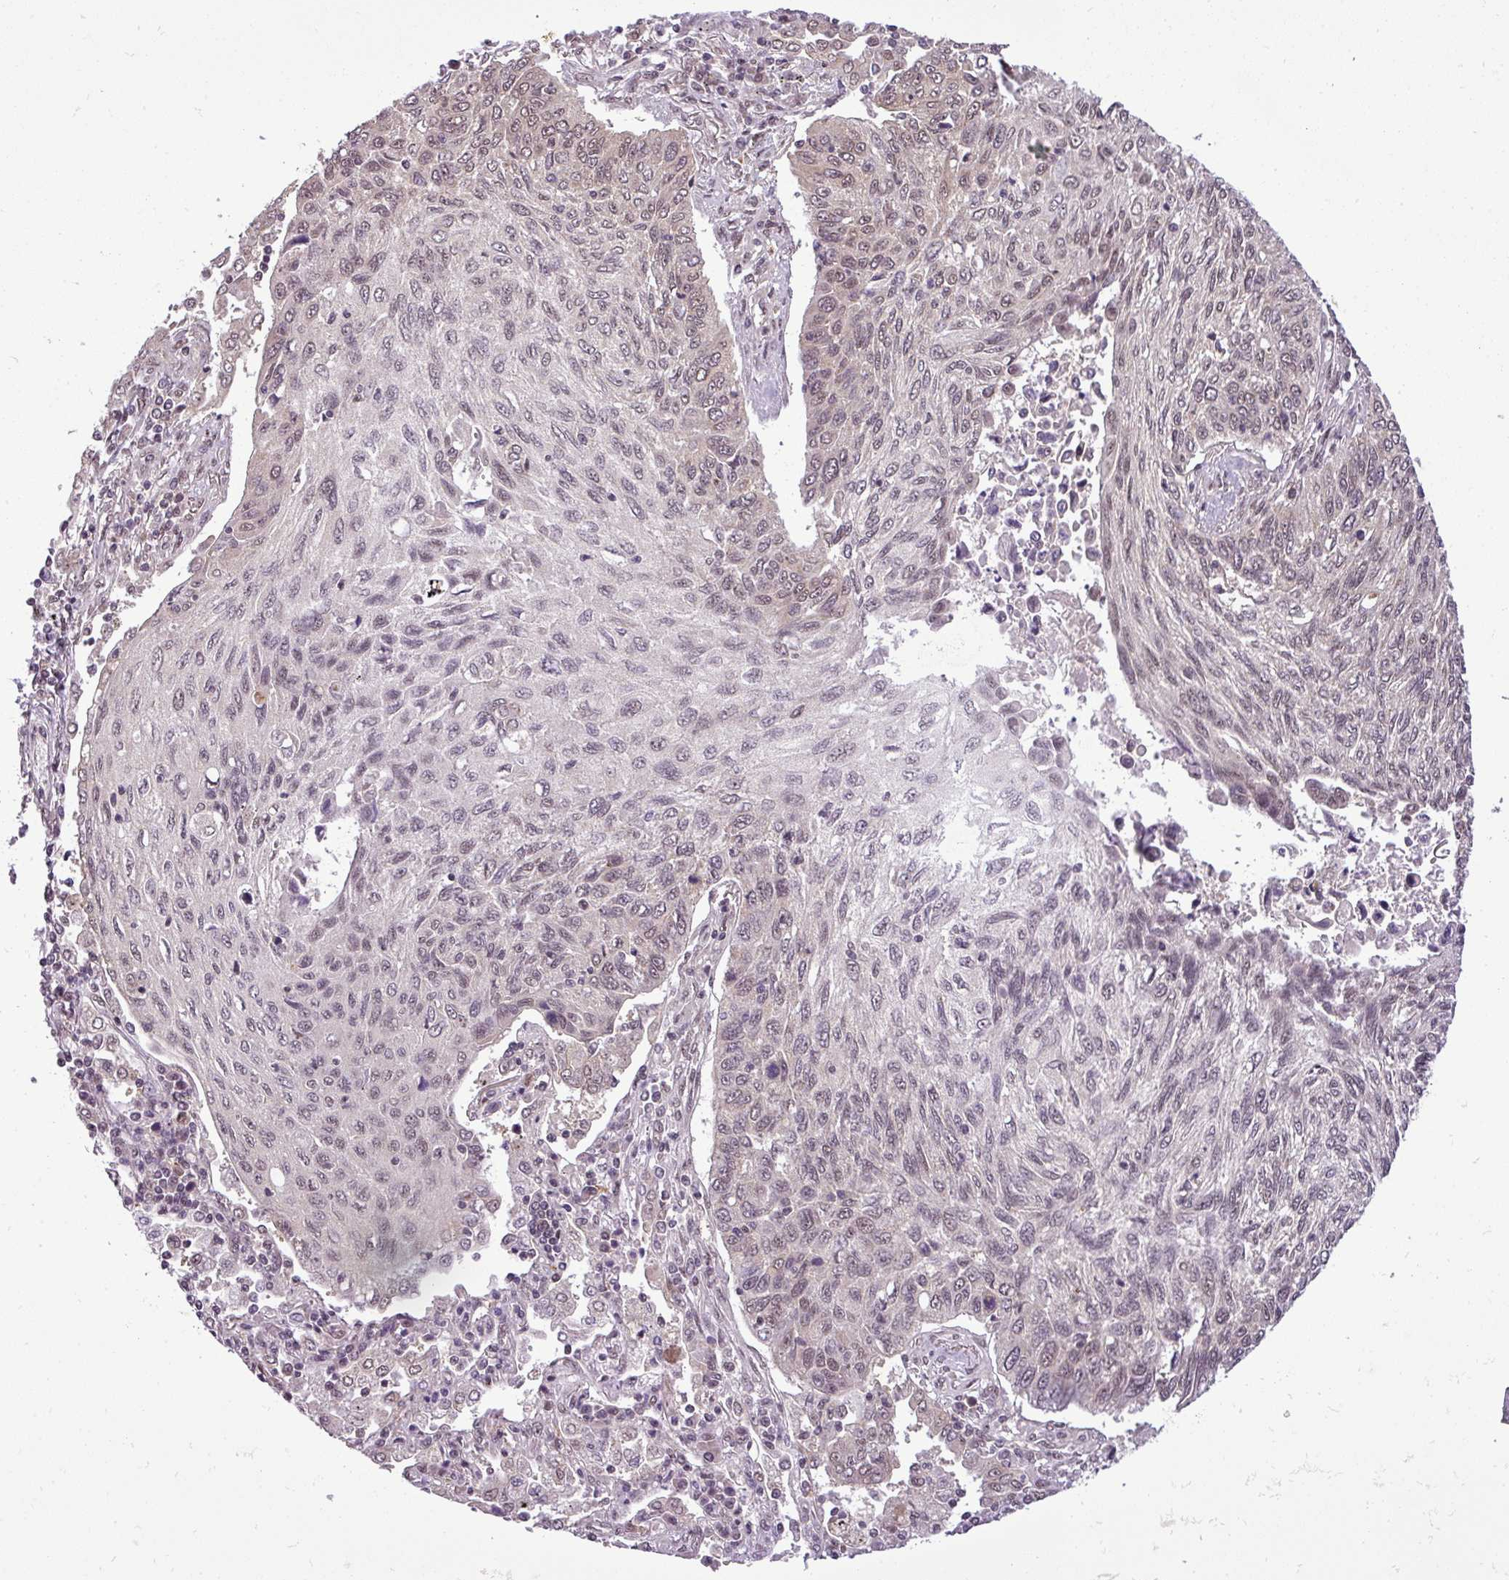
{"staining": {"intensity": "weak", "quantity": "25%-75%", "location": "nuclear"}, "tissue": "lung cancer", "cell_type": "Tumor cells", "image_type": "cancer", "snomed": [{"axis": "morphology", "description": "Squamous cell carcinoma, NOS"}, {"axis": "topography", "description": "Lung"}], "caption": "Immunohistochemical staining of human lung squamous cell carcinoma shows weak nuclear protein positivity in about 25%-75% of tumor cells. Immunohistochemistry stains the protein in brown and the nuclei are stained blue.", "gene": "MFHAS1", "patient": {"sex": "female", "age": 66}}